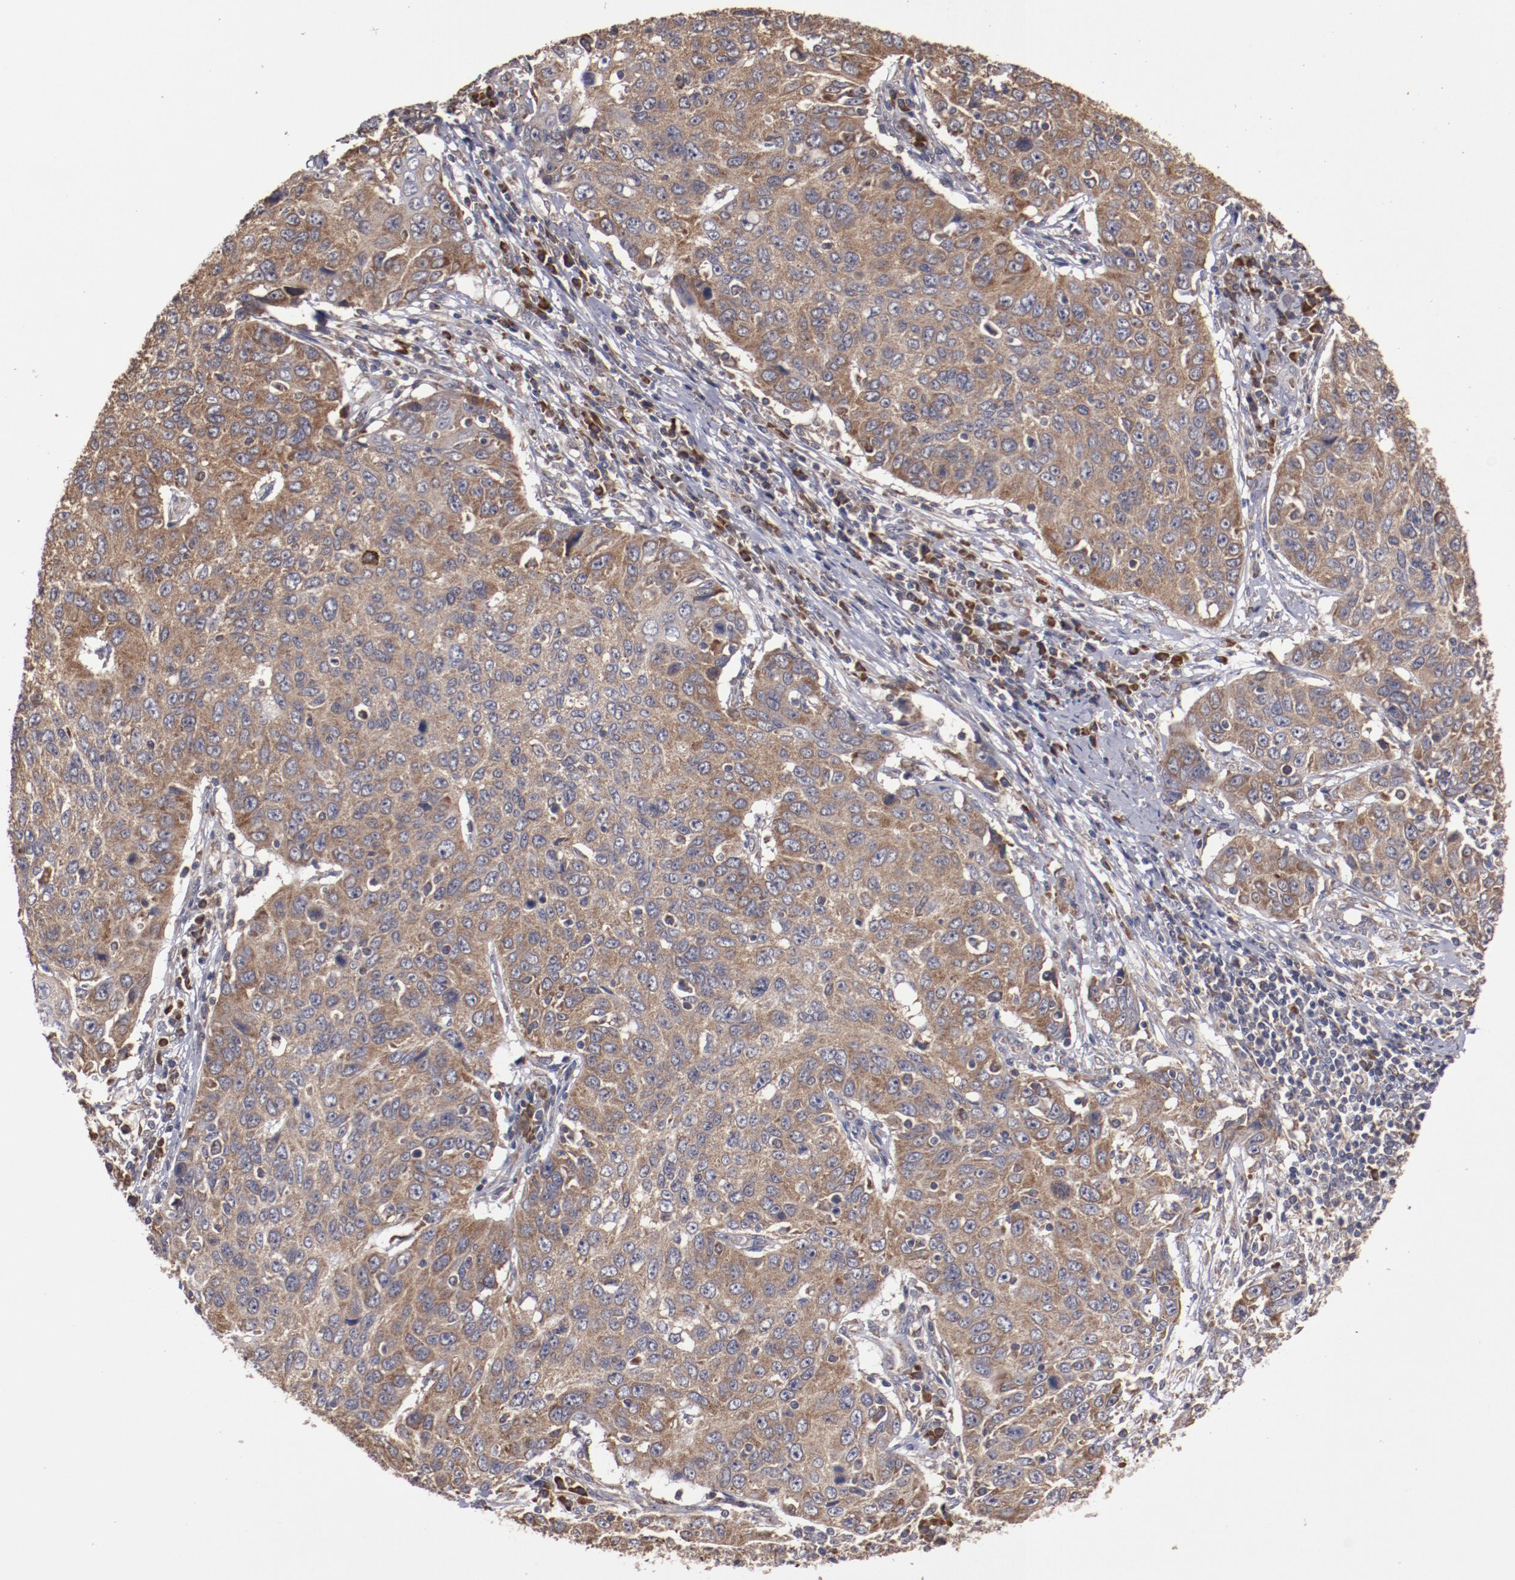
{"staining": {"intensity": "moderate", "quantity": ">75%", "location": "cytoplasmic/membranous"}, "tissue": "cervical cancer", "cell_type": "Tumor cells", "image_type": "cancer", "snomed": [{"axis": "morphology", "description": "Squamous cell carcinoma, NOS"}, {"axis": "topography", "description": "Cervix"}], "caption": "Moderate cytoplasmic/membranous expression for a protein is appreciated in approximately >75% of tumor cells of squamous cell carcinoma (cervical) using IHC.", "gene": "RPS4Y1", "patient": {"sex": "female", "age": 53}}